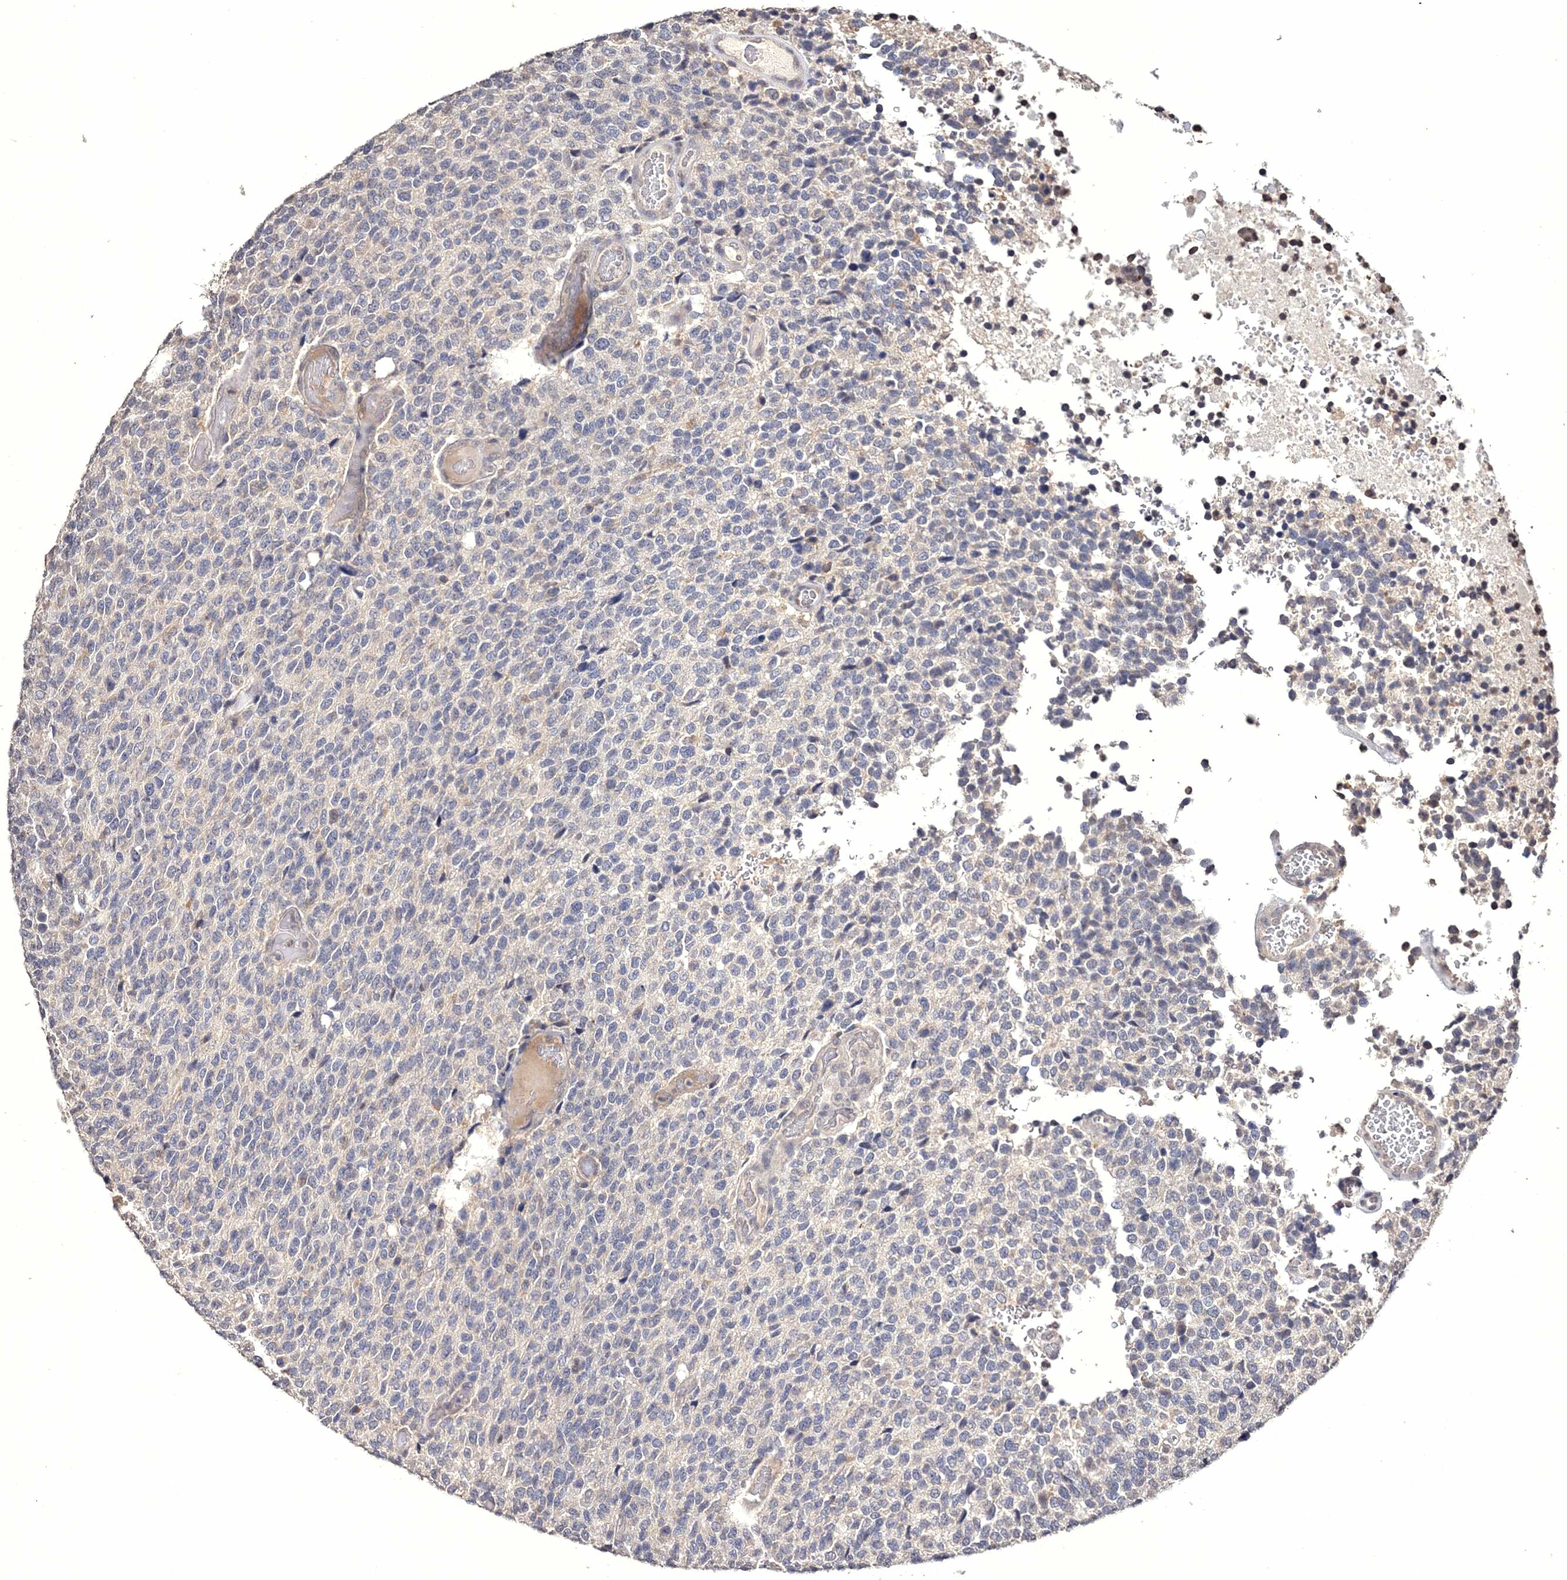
{"staining": {"intensity": "negative", "quantity": "none", "location": "none"}, "tissue": "glioma", "cell_type": "Tumor cells", "image_type": "cancer", "snomed": [{"axis": "morphology", "description": "Glioma, malignant, High grade"}, {"axis": "topography", "description": "pancreas cauda"}], "caption": "Malignant glioma (high-grade) stained for a protein using IHC exhibits no expression tumor cells.", "gene": "GPN1", "patient": {"sex": "male", "age": 60}}